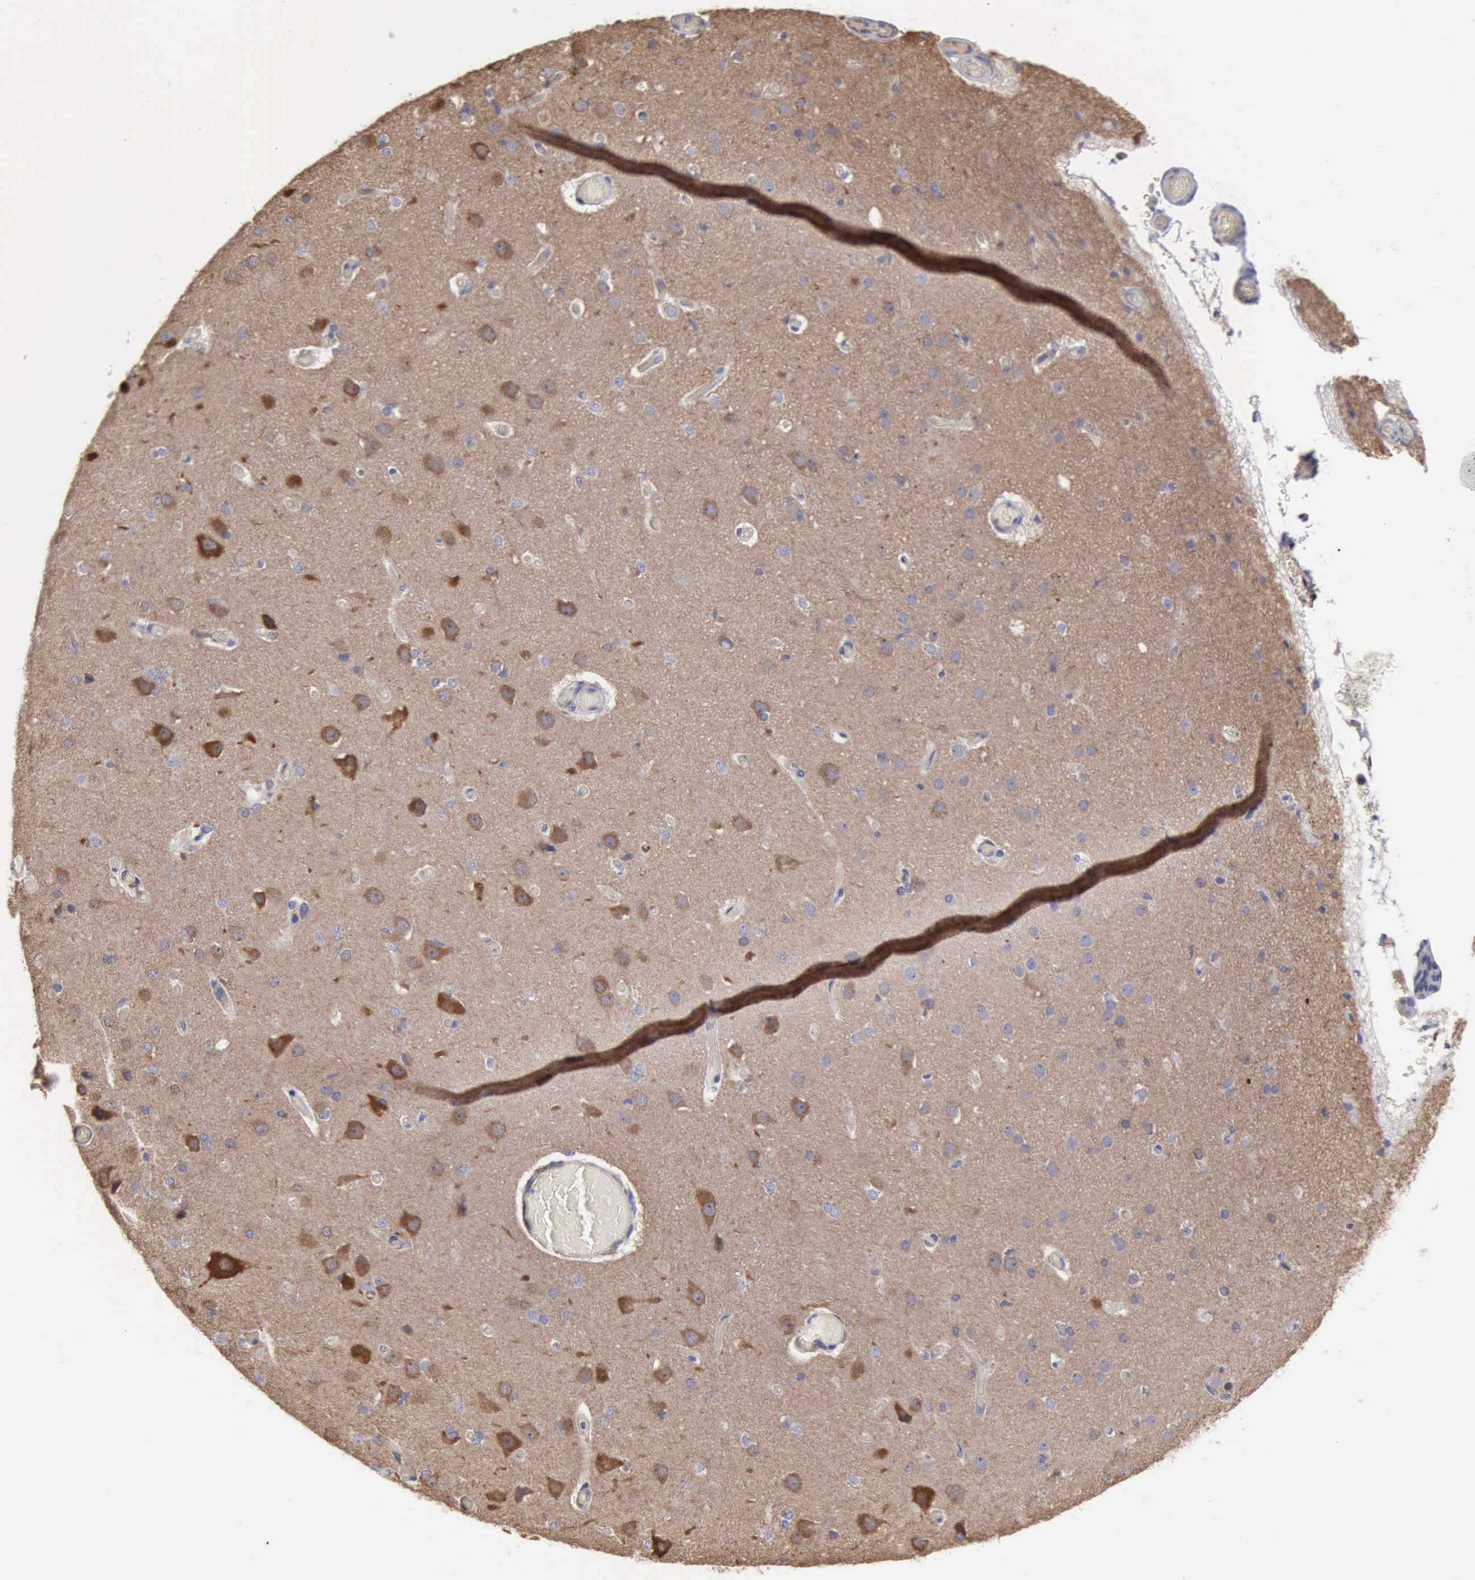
{"staining": {"intensity": "moderate", "quantity": ">75%", "location": "cytoplasmic/membranous"}, "tissue": "cerebral cortex", "cell_type": "Endothelial cells", "image_type": "normal", "snomed": [{"axis": "morphology", "description": "Normal tissue, NOS"}, {"axis": "morphology", "description": "Glioma, malignant, High grade"}, {"axis": "topography", "description": "Cerebral cortex"}], "caption": "Immunohistochemistry of benign cerebral cortex shows medium levels of moderate cytoplasmic/membranous expression in approximately >75% of endothelial cells.", "gene": "APOL2", "patient": {"sex": "male", "age": 77}}